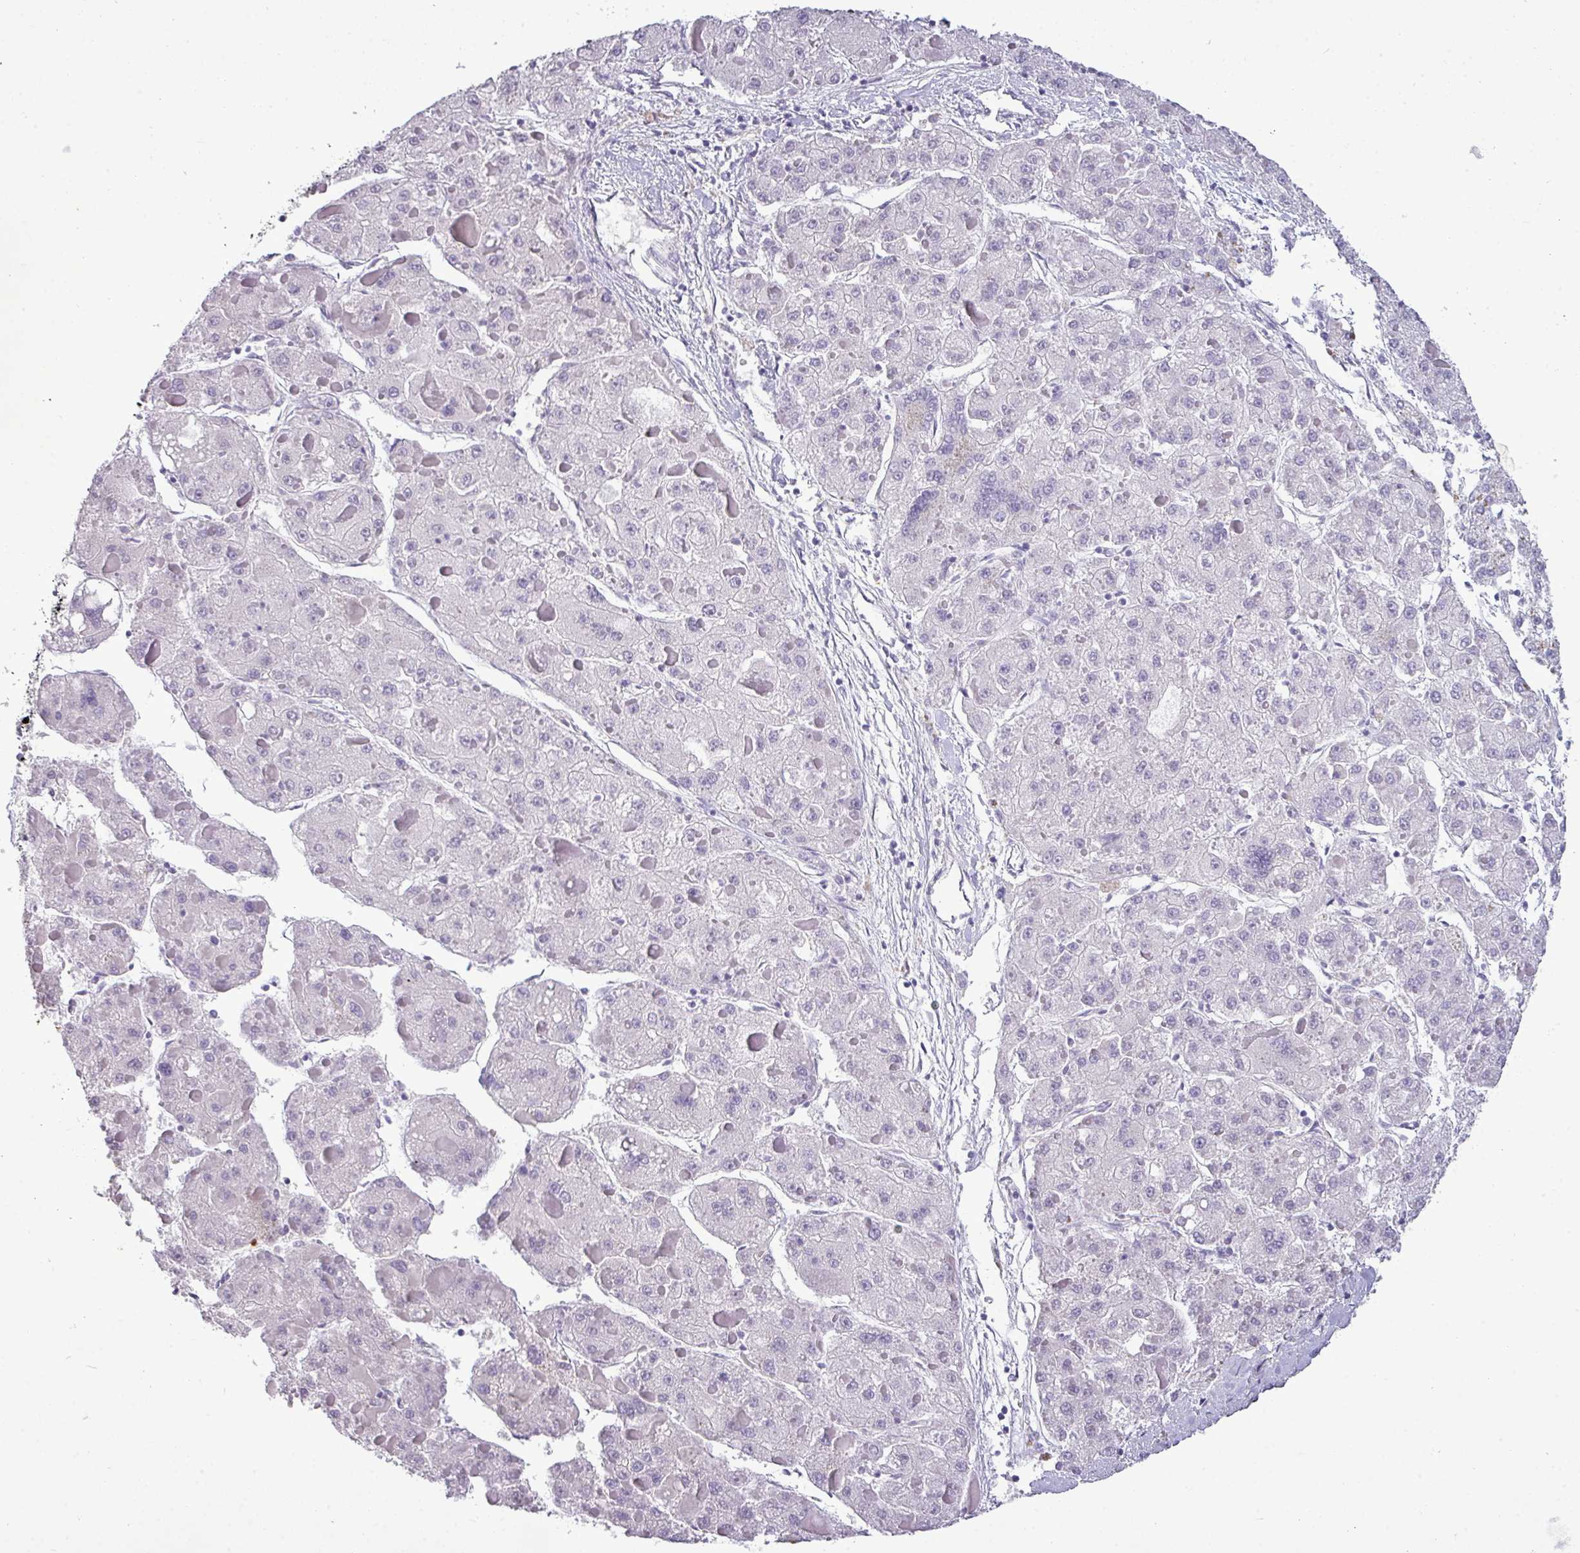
{"staining": {"intensity": "negative", "quantity": "none", "location": "none"}, "tissue": "liver cancer", "cell_type": "Tumor cells", "image_type": "cancer", "snomed": [{"axis": "morphology", "description": "Carcinoma, Hepatocellular, NOS"}, {"axis": "topography", "description": "Liver"}], "caption": "An immunohistochemistry micrograph of liver cancer (hepatocellular carcinoma) is shown. There is no staining in tumor cells of liver cancer (hepatocellular carcinoma).", "gene": "TMEM91", "patient": {"sex": "female", "age": 73}}